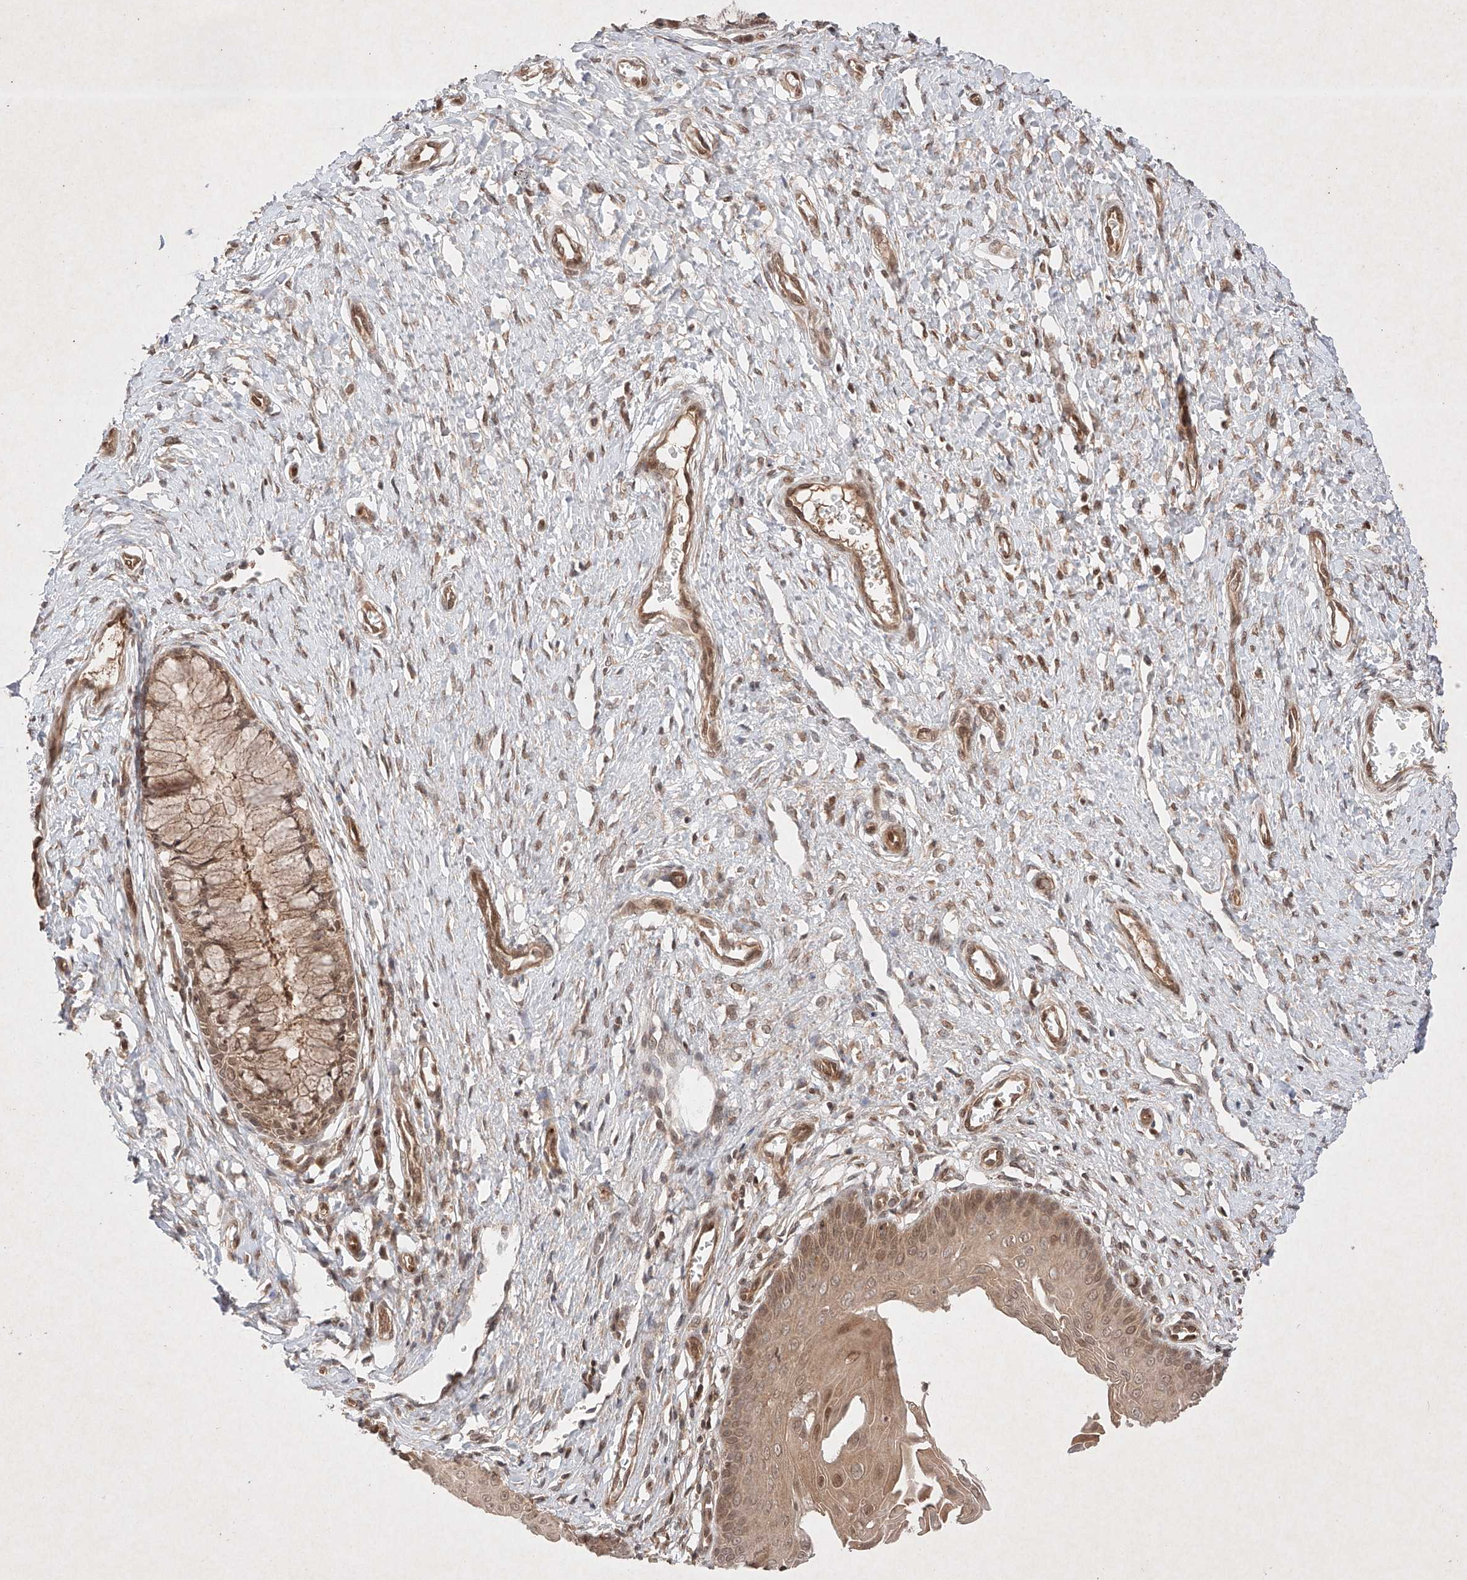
{"staining": {"intensity": "moderate", "quantity": "25%-75%", "location": "cytoplasmic/membranous,nuclear"}, "tissue": "cervix", "cell_type": "Glandular cells", "image_type": "normal", "snomed": [{"axis": "morphology", "description": "Normal tissue, NOS"}, {"axis": "topography", "description": "Cervix"}], "caption": "Immunohistochemical staining of unremarkable human cervix reveals moderate cytoplasmic/membranous,nuclear protein expression in approximately 25%-75% of glandular cells. The staining was performed using DAB, with brown indicating positive protein expression. Nuclei are stained blue with hematoxylin.", "gene": "RNF31", "patient": {"sex": "female", "age": 55}}